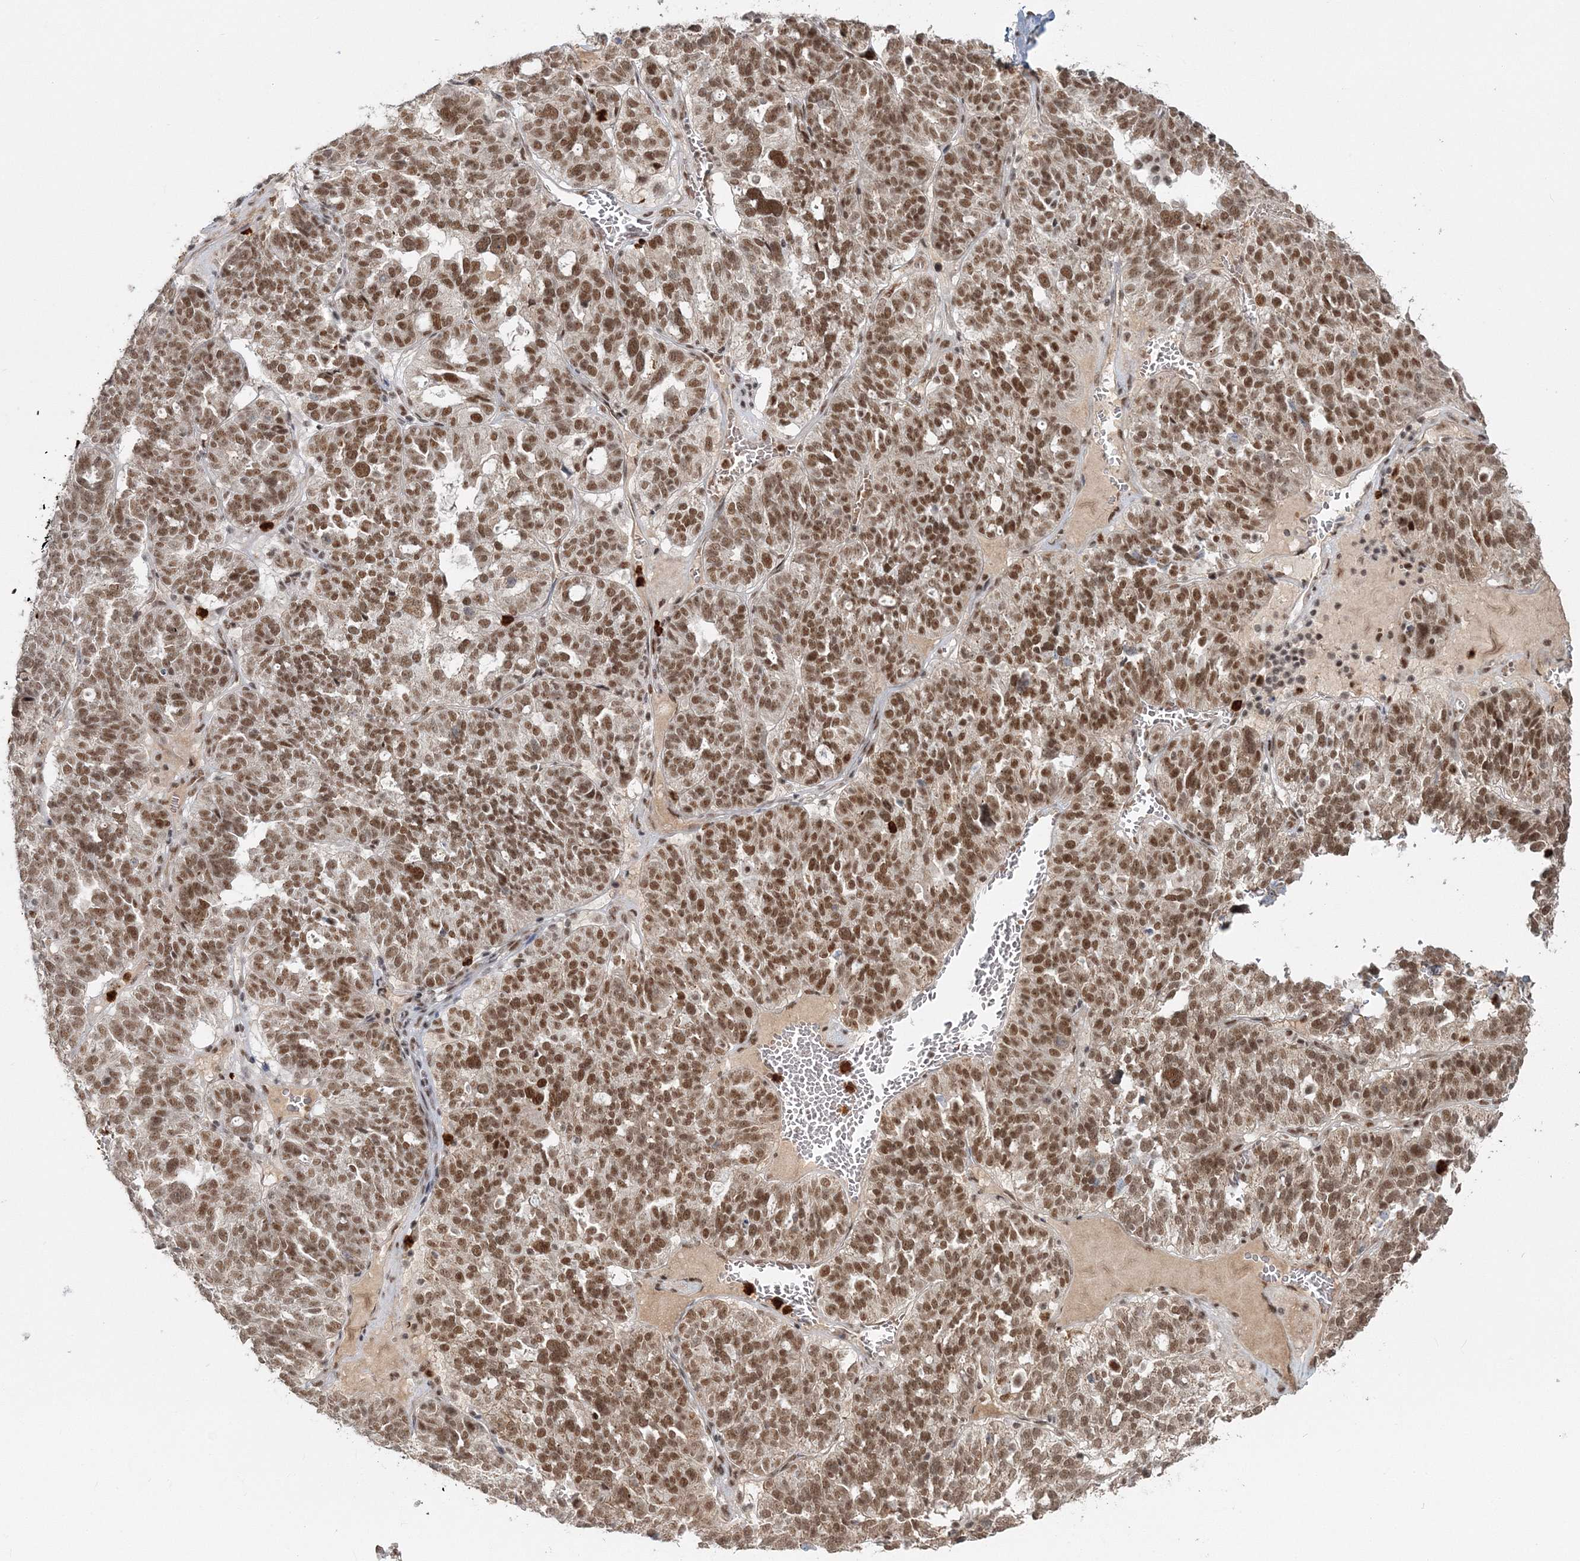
{"staining": {"intensity": "moderate", "quantity": ">75%", "location": "nuclear"}, "tissue": "ovarian cancer", "cell_type": "Tumor cells", "image_type": "cancer", "snomed": [{"axis": "morphology", "description": "Cystadenocarcinoma, serous, NOS"}, {"axis": "topography", "description": "Ovary"}], "caption": "DAB immunohistochemical staining of human serous cystadenocarcinoma (ovarian) shows moderate nuclear protein staining in about >75% of tumor cells.", "gene": "QRICH1", "patient": {"sex": "female", "age": 59}}